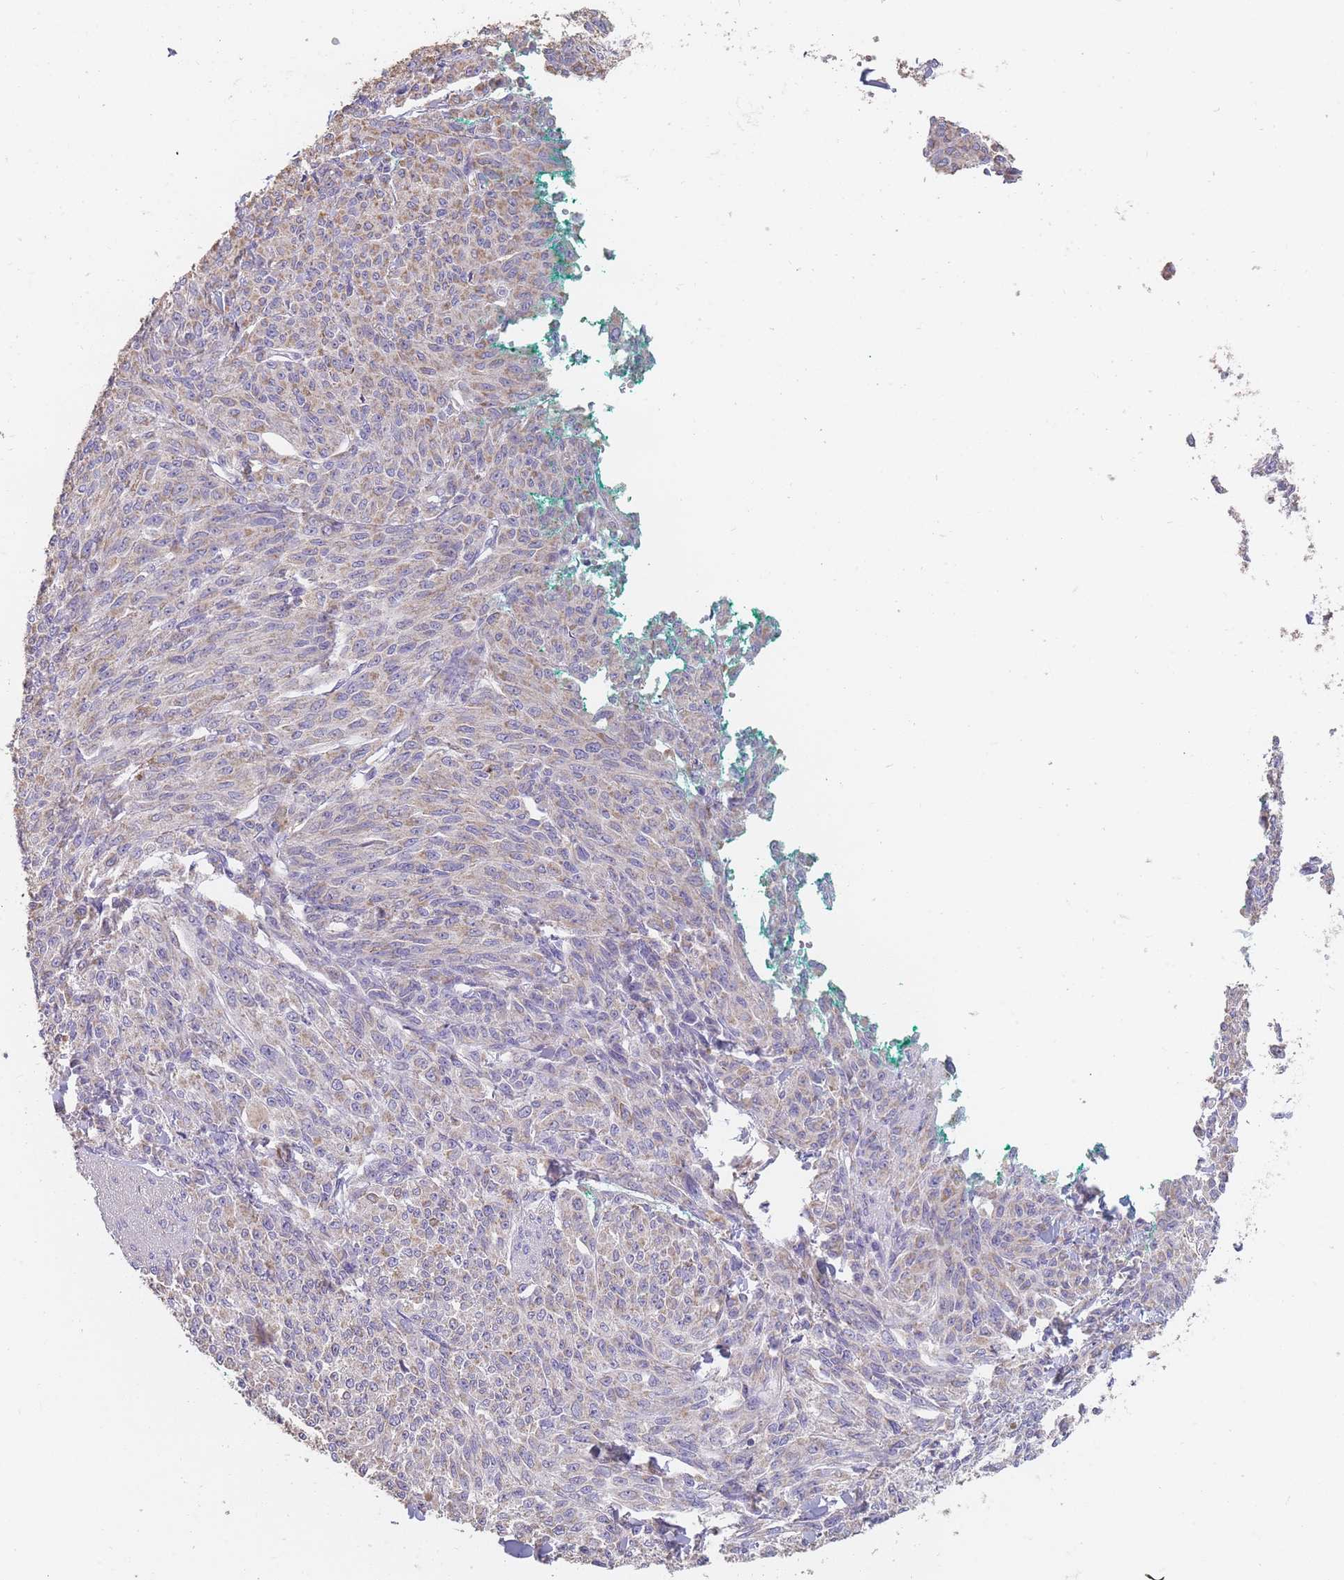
{"staining": {"intensity": "weak", "quantity": "25%-75%", "location": "cytoplasmic/membranous"}, "tissue": "melanoma", "cell_type": "Tumor cells", "image_type": "cancer", "snomed": [{"axis": "morphology", "description": "Malignant melanoma, NOS"}, {"axis": "topography", "description": "Skin"}], "caption": "Brown immunohistochemical staining in human melanoma displays weak cytoplasmic/membranous staining in about 25%-75% of tumor cells. The staining was performed using DAB (3,3'-diaminobenzidine) to visualize the protein expression in brown, while the nuclei were stained in blue with hematoxylin (Magnification: 20x).", "gene": "CLEC12A", "patient": {"sex": "female", "age": 52}}